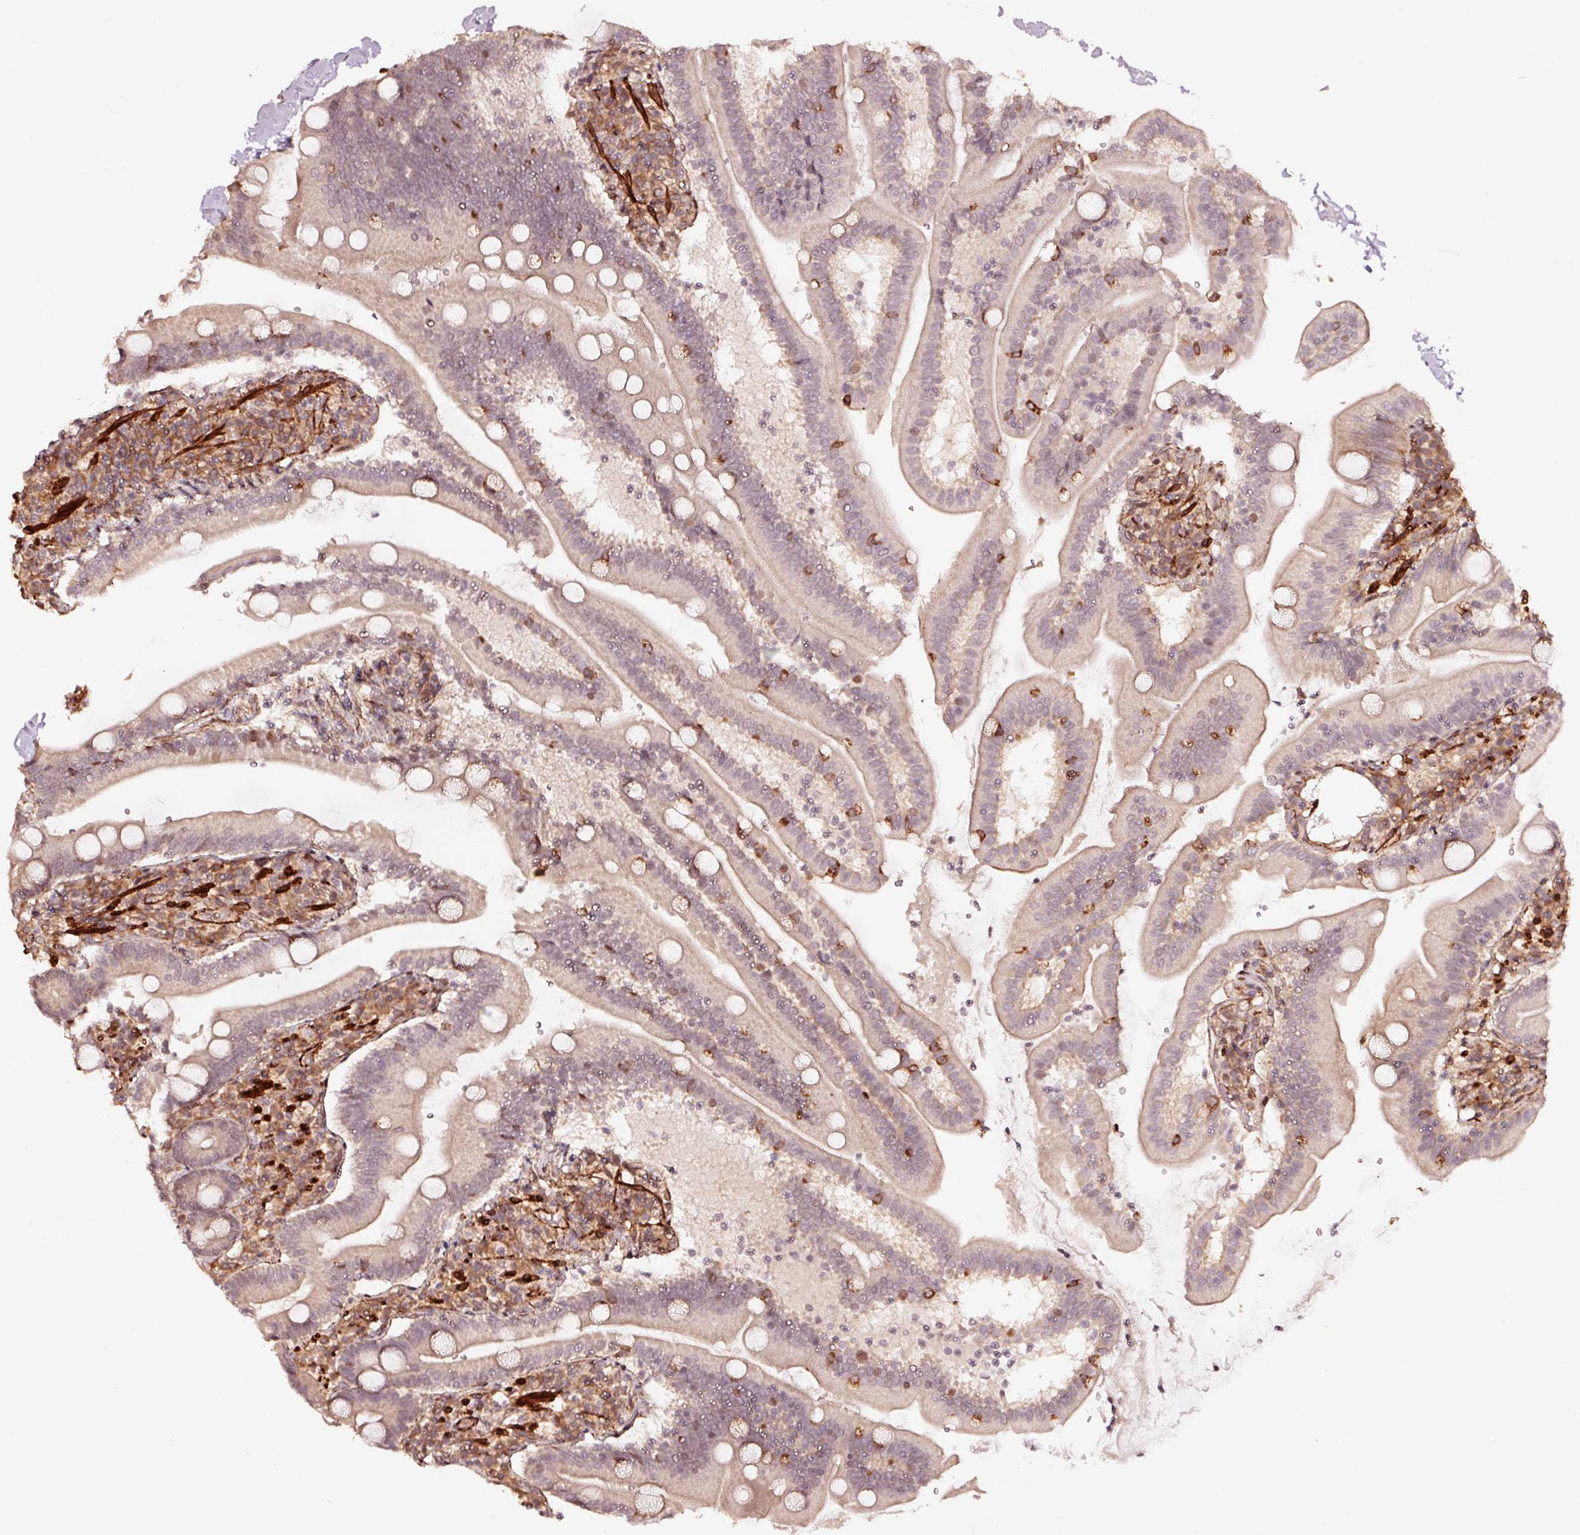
{"staining": {"intensity": "moderate", "quantity": "<25%", "location": "cytoplasmic/membranous,nuclear"}, "tissue": "duodenum", "cell_type": "Glandular cells", "image_type": "normal", "snomed": [{"axis": "morphology", "description": "Normal tissue, NOS"}, {"axis": "topography", "description": "Duodenum"}], "caption": "Immunohistochemistry (IHC) histopathology image of unremarkable duodenum: human duodenum stained using immunohistochemistry (IHC) reveals low levels of moderate protein expression localized specifically in the cytoplasmic/membranous,nuclear of glandular cells, appearing as a cytoplasmic/membranous,nuclear brown color.", "gene": "TPM1", "patient": {"sex": "female", "age": 67}}